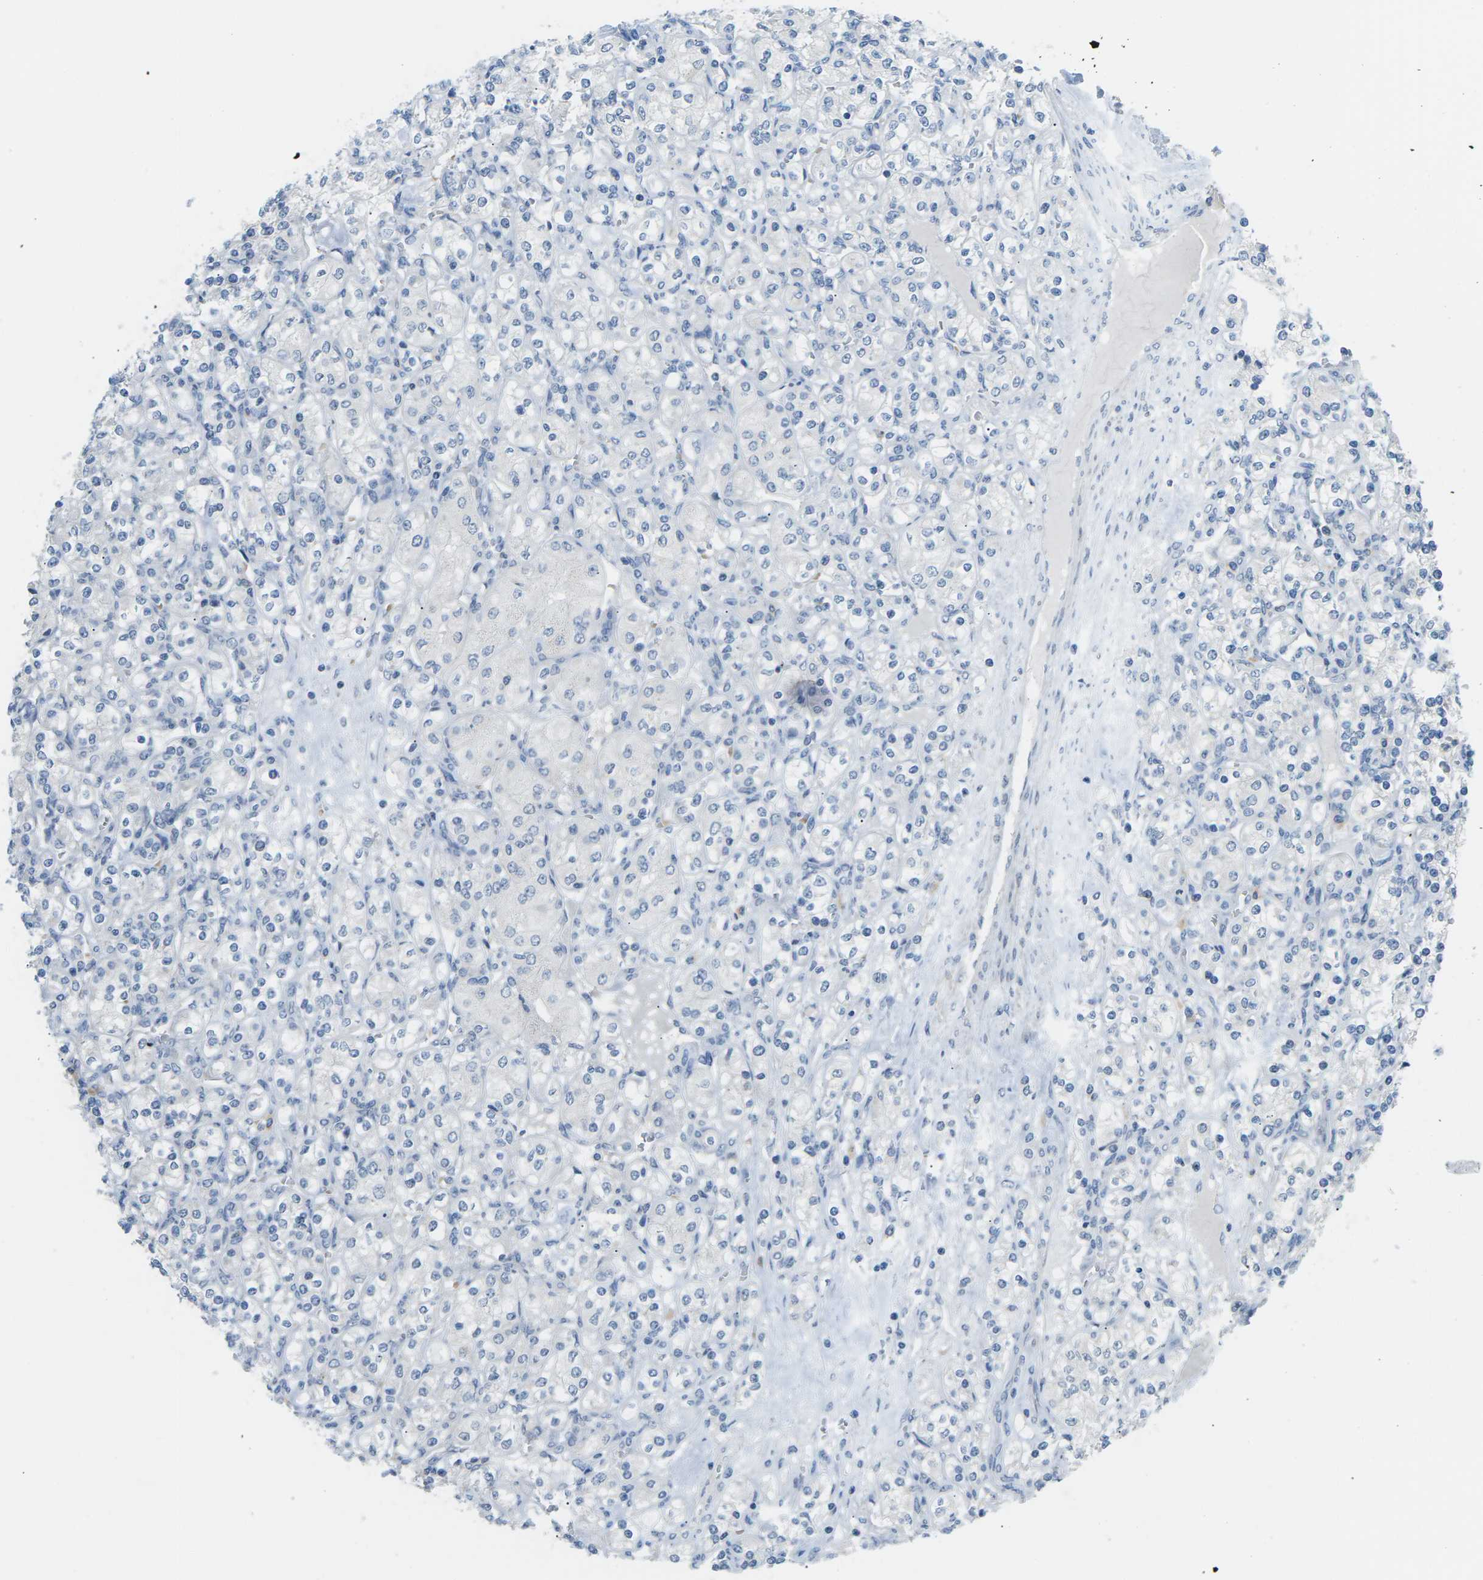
{"staining": {"intensity": "negative", "quantity": "none", "location": "none"}, "tissue": "renal cancer", "cell_type": "Tumor cells", "image_type": "cancer", "snomed": [{"axis": "morphology", "description": "Adenocarcinoma, NOS"}, {"axis": "topography", "description": "Kidney"}], "caption": "High power microscopy histopathology image of an immunohistochemistry (IHC) image of renal cancer (adenocarcinoma), revealing no significant staining in tumor cells.", "gene": "PSAT1", "patient": {"sex": "male", "age": 77}}